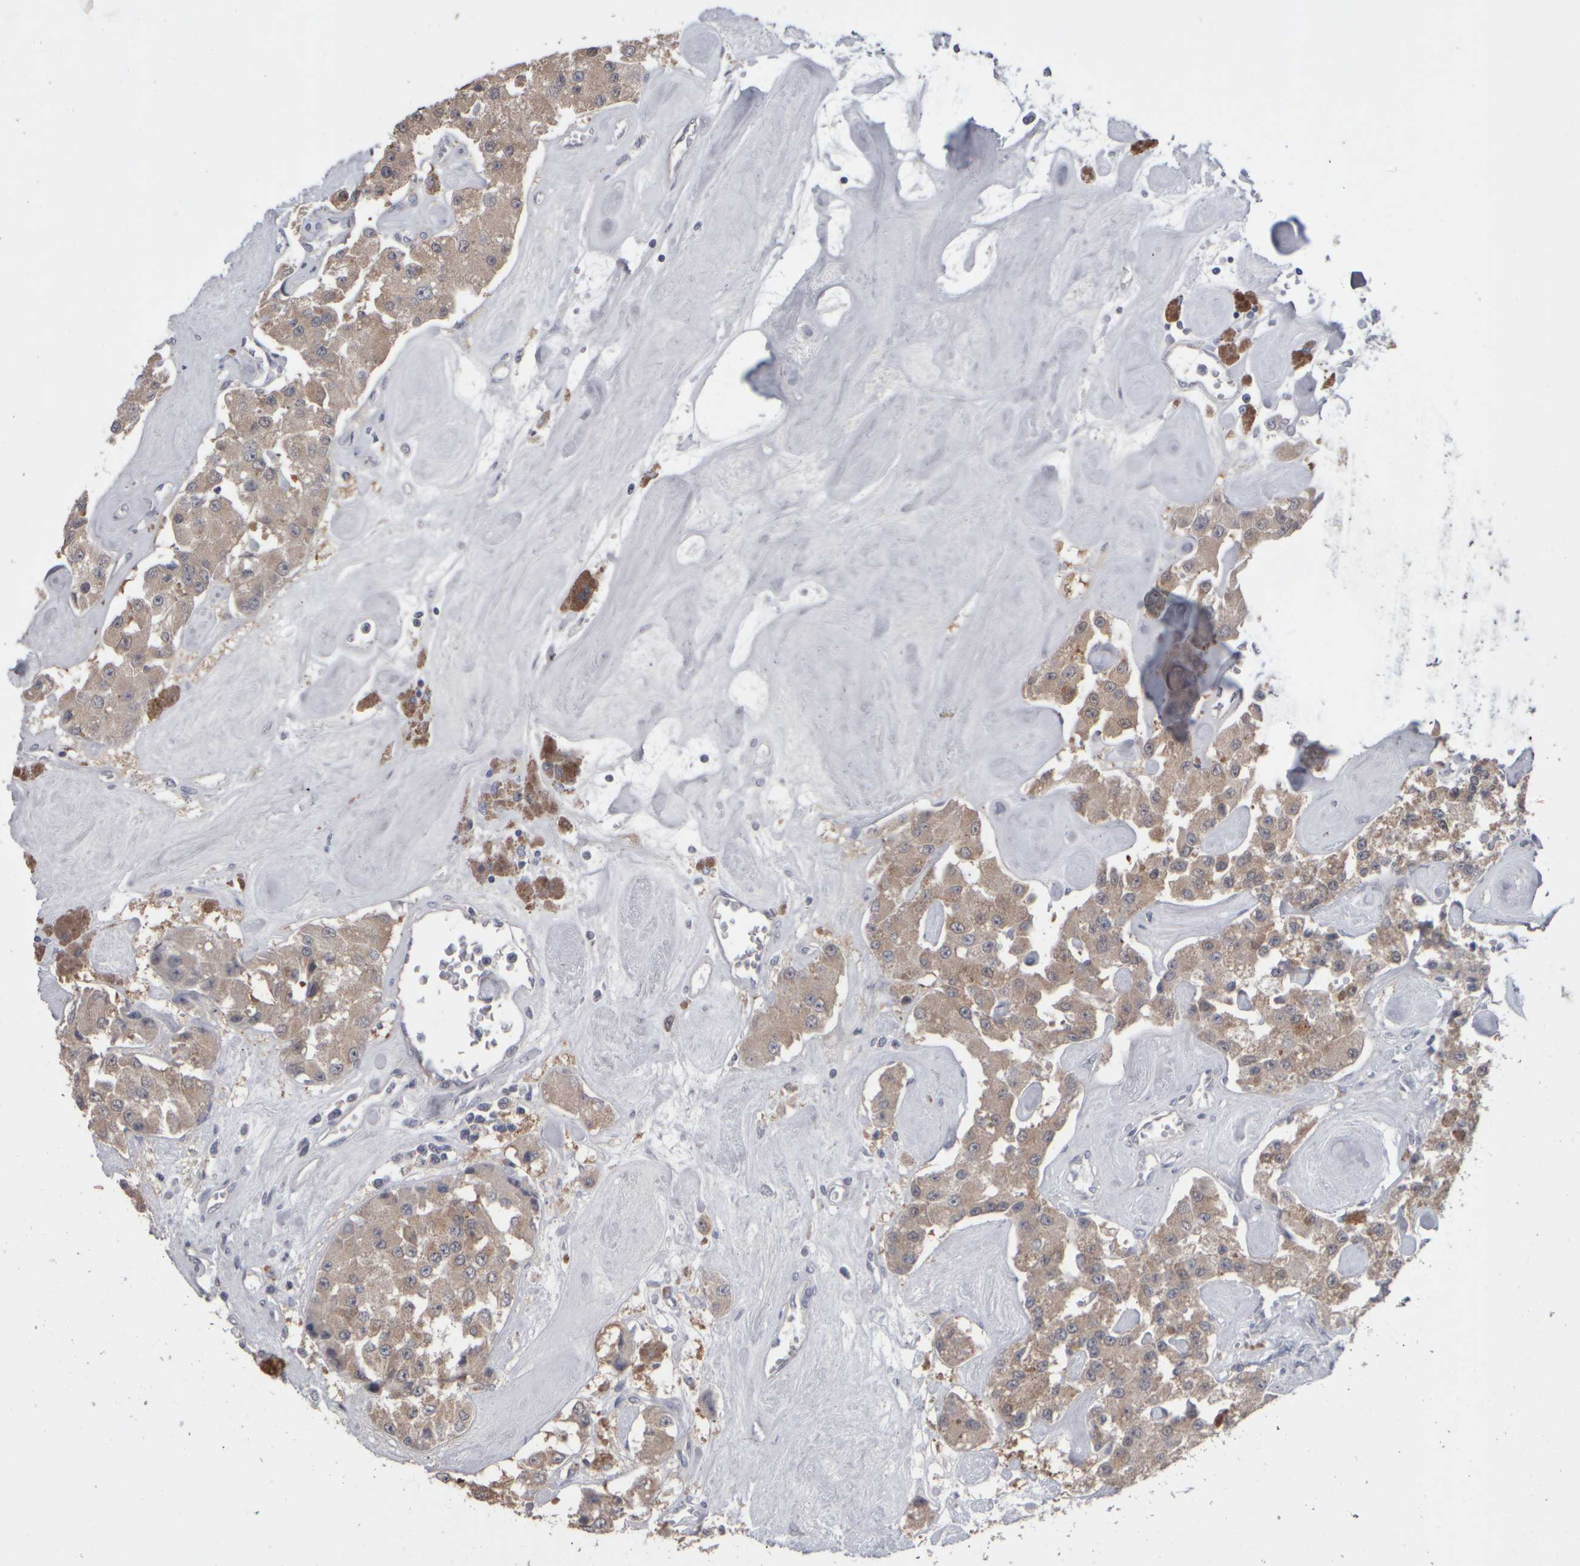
{"staining": {"intensity": "weak", "quantity": ">75%", "location": "cytoplasmic/membranous"}, "tissue": "carcinoid", "cell_type": "Tumor cells", "image_type": "cancer", "snomed": [{"axis": "morphology", "description": "Carcinoid, malignant, NOS"}, {"axis": "topography", "description": "Pancreas"}], "caption": "High-power microscopy captured an immunohistochemistry photomicrograph of malignant carcinoid, revealing weak cytoplasmic/membranous positivity in about >75% of tumor cells.", "gene": "EPHX2", "patient": {"sex": "male", "age": 41}}